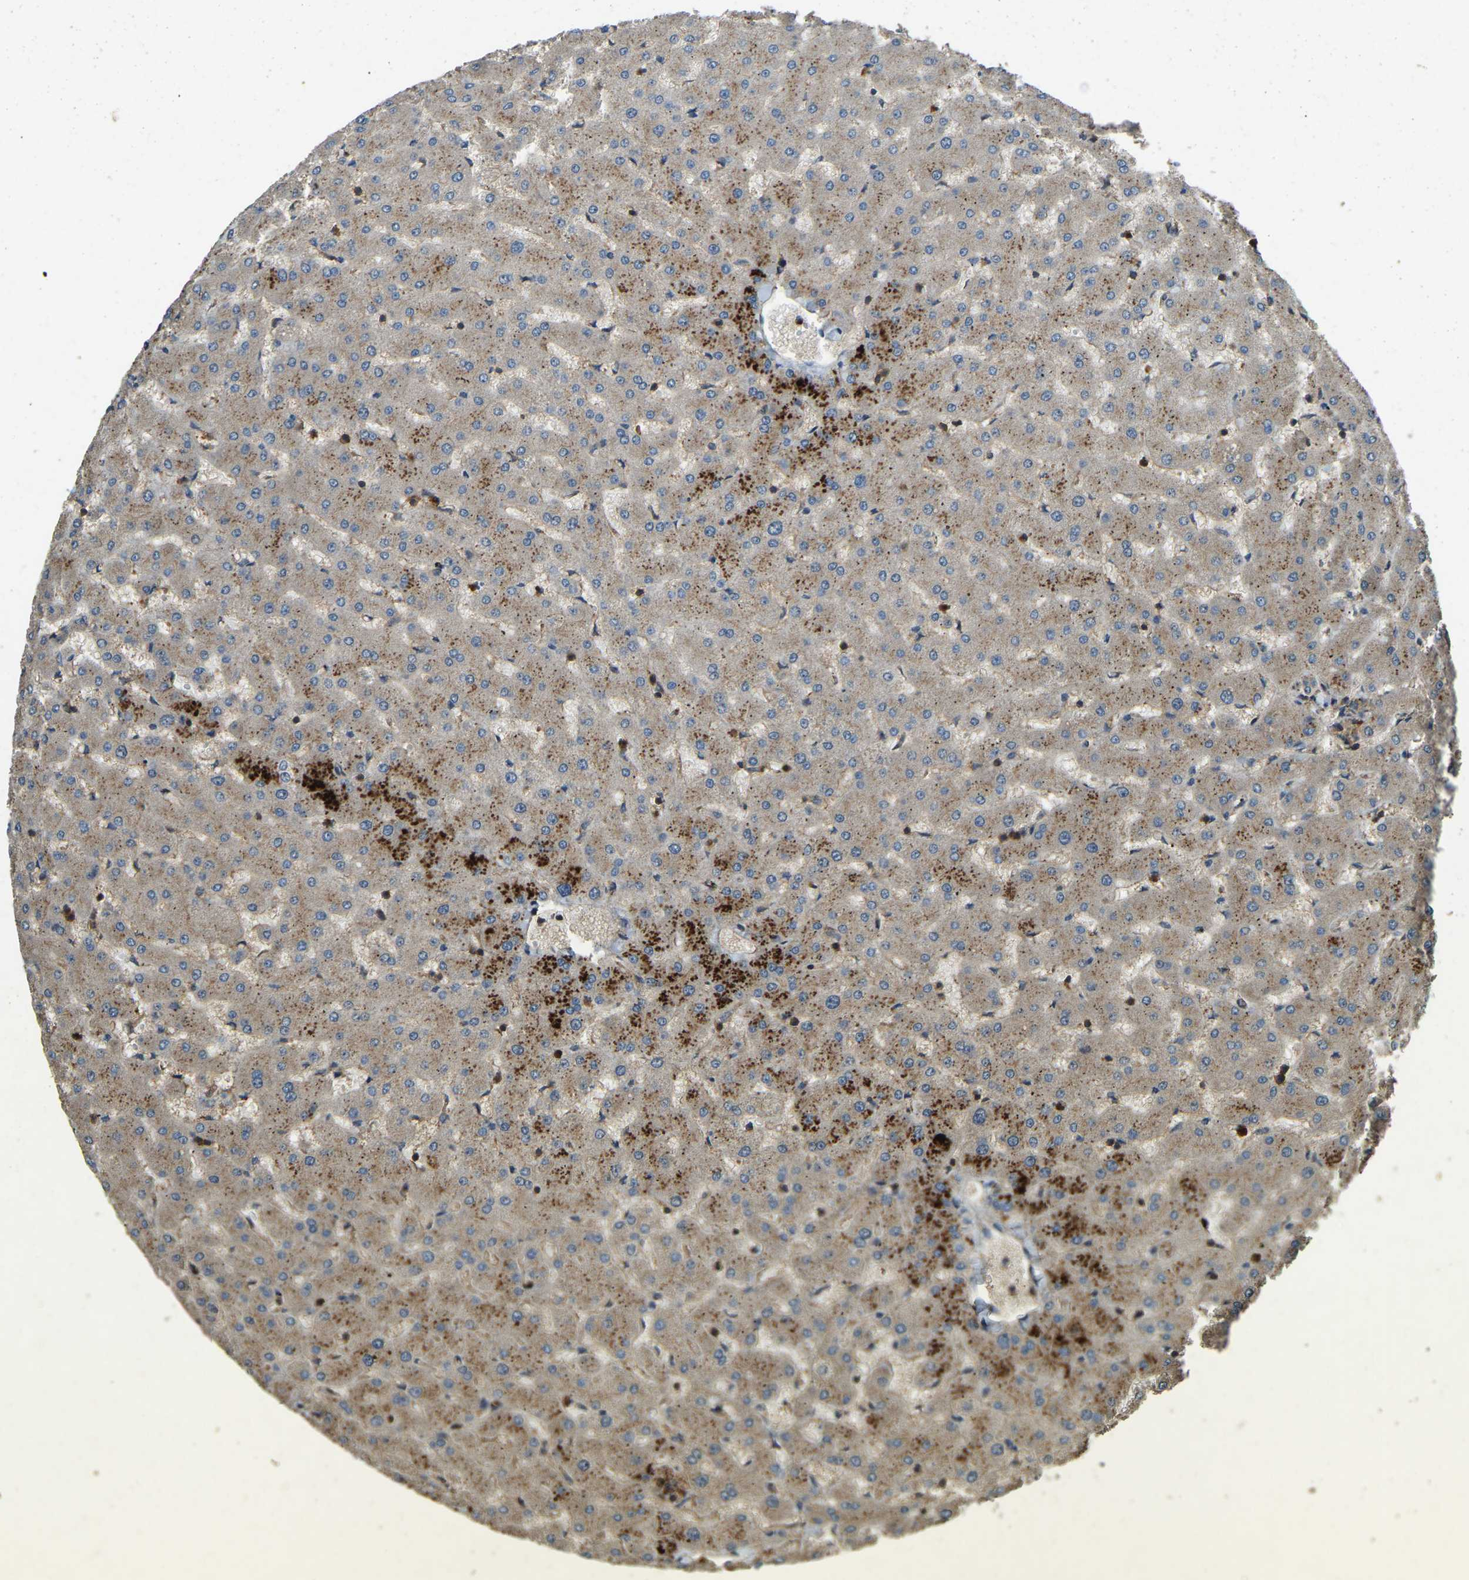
{"staining": {"intensity": "moderate", "quantity": ">75%", "location": "cytoplasmic/membranous"}, "tissue": "liver", "cell_type": "Cholangiocytes", "image_type": "normal", "snomed": [{"axis": "morphology", "description": "Normal tissue, NOS"}, {"axis": "topography", "description": "Liver"}], "caption": "The image reveals staining of unremarkable liver, revealing moderate cytoplasmic/membranous protein positivity (brown color) within cholangiocytes.", "gene": "ATP8B1", "patient": {"sex": "female", "age": 63}}